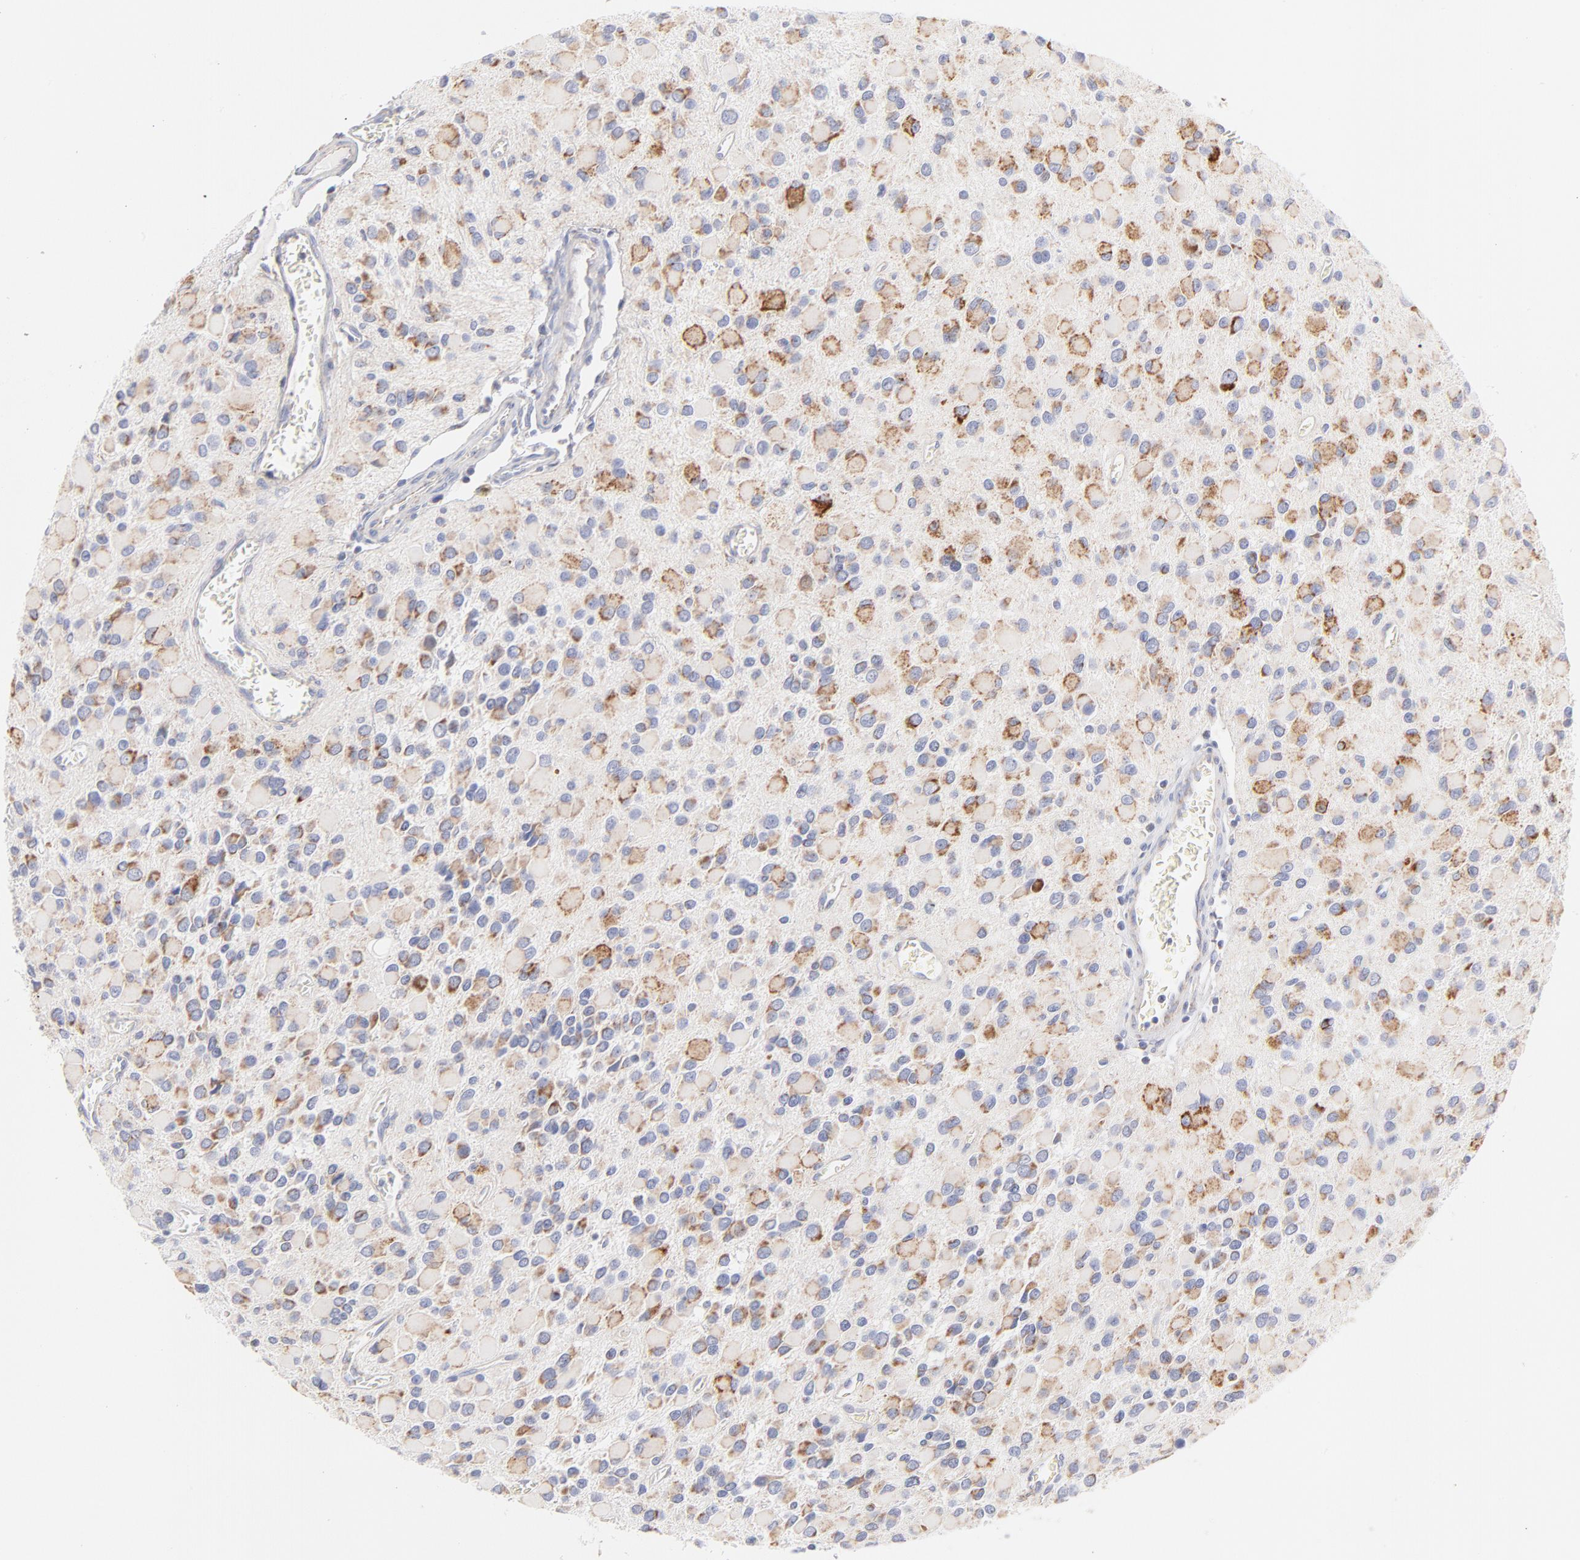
{"staining": {"intensity": "moderate", "quantity": ">75%", "location": "cytoplasmic/membranous"}, "tissue": "glioma", "cell_type": "Tumor cells", "image_type": "cancer", "snomed": [{"axis": "morphology", "description": "Glioma, malignant, Low grade"}, {"axis": "topography", "description": "Brain"}], "caption": "High-magnification brightfield microscopy of glioma stained with DAB (3,3'-diaminobenzidine) (brown) and counterstained with hematoxylin (blue). tumor cells exhibit moderate cytoplasmic/membranous expression is seen in approximately>75% of cells.", "gene": "TIMM8A", "patient": {"sex": "male", "age": 42}}